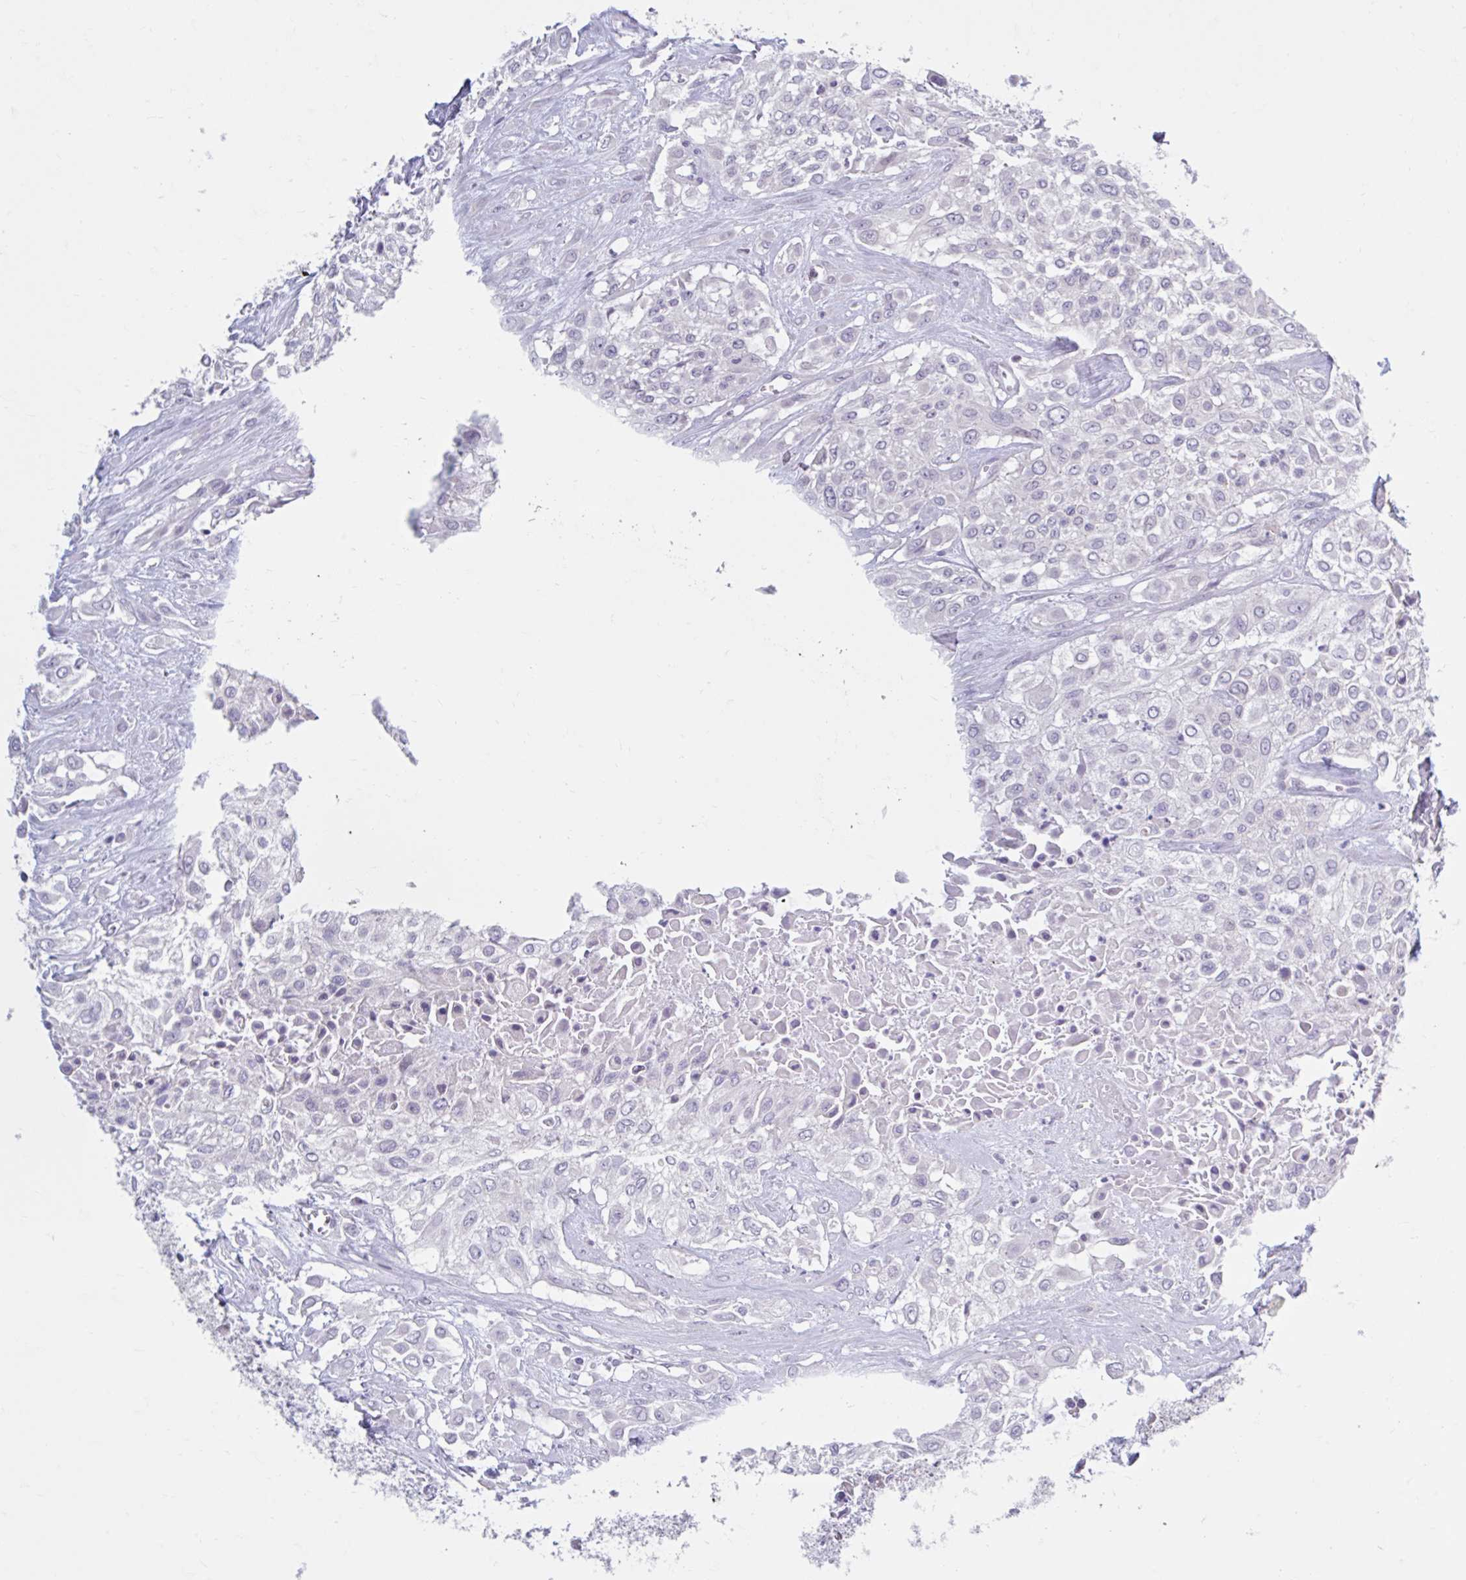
{"staining": {"intensity": "negative", "quantity": "none", "location": "none"}, "tissue": "urothelial cancer", "cell_type": "Tumor cells", "image_type": "cancer", "snomed": [{"axis": "morphology", "description": "Urothelial carcinoma, High grade"}, {"axis": "topography", "description": "Urinary bladder"}], "caption": "A high-resolution micrograph shows immunohistochemistry staining of urothelial carcinoma (high-grade), which reveals no significant positivity in tumor cells. The staining is performed using DAB brown chromogen with nuclei counter-stained in using hematoxylin.", "gene": "FAM153A", "patient": {"sex": "male", "age": 57}}